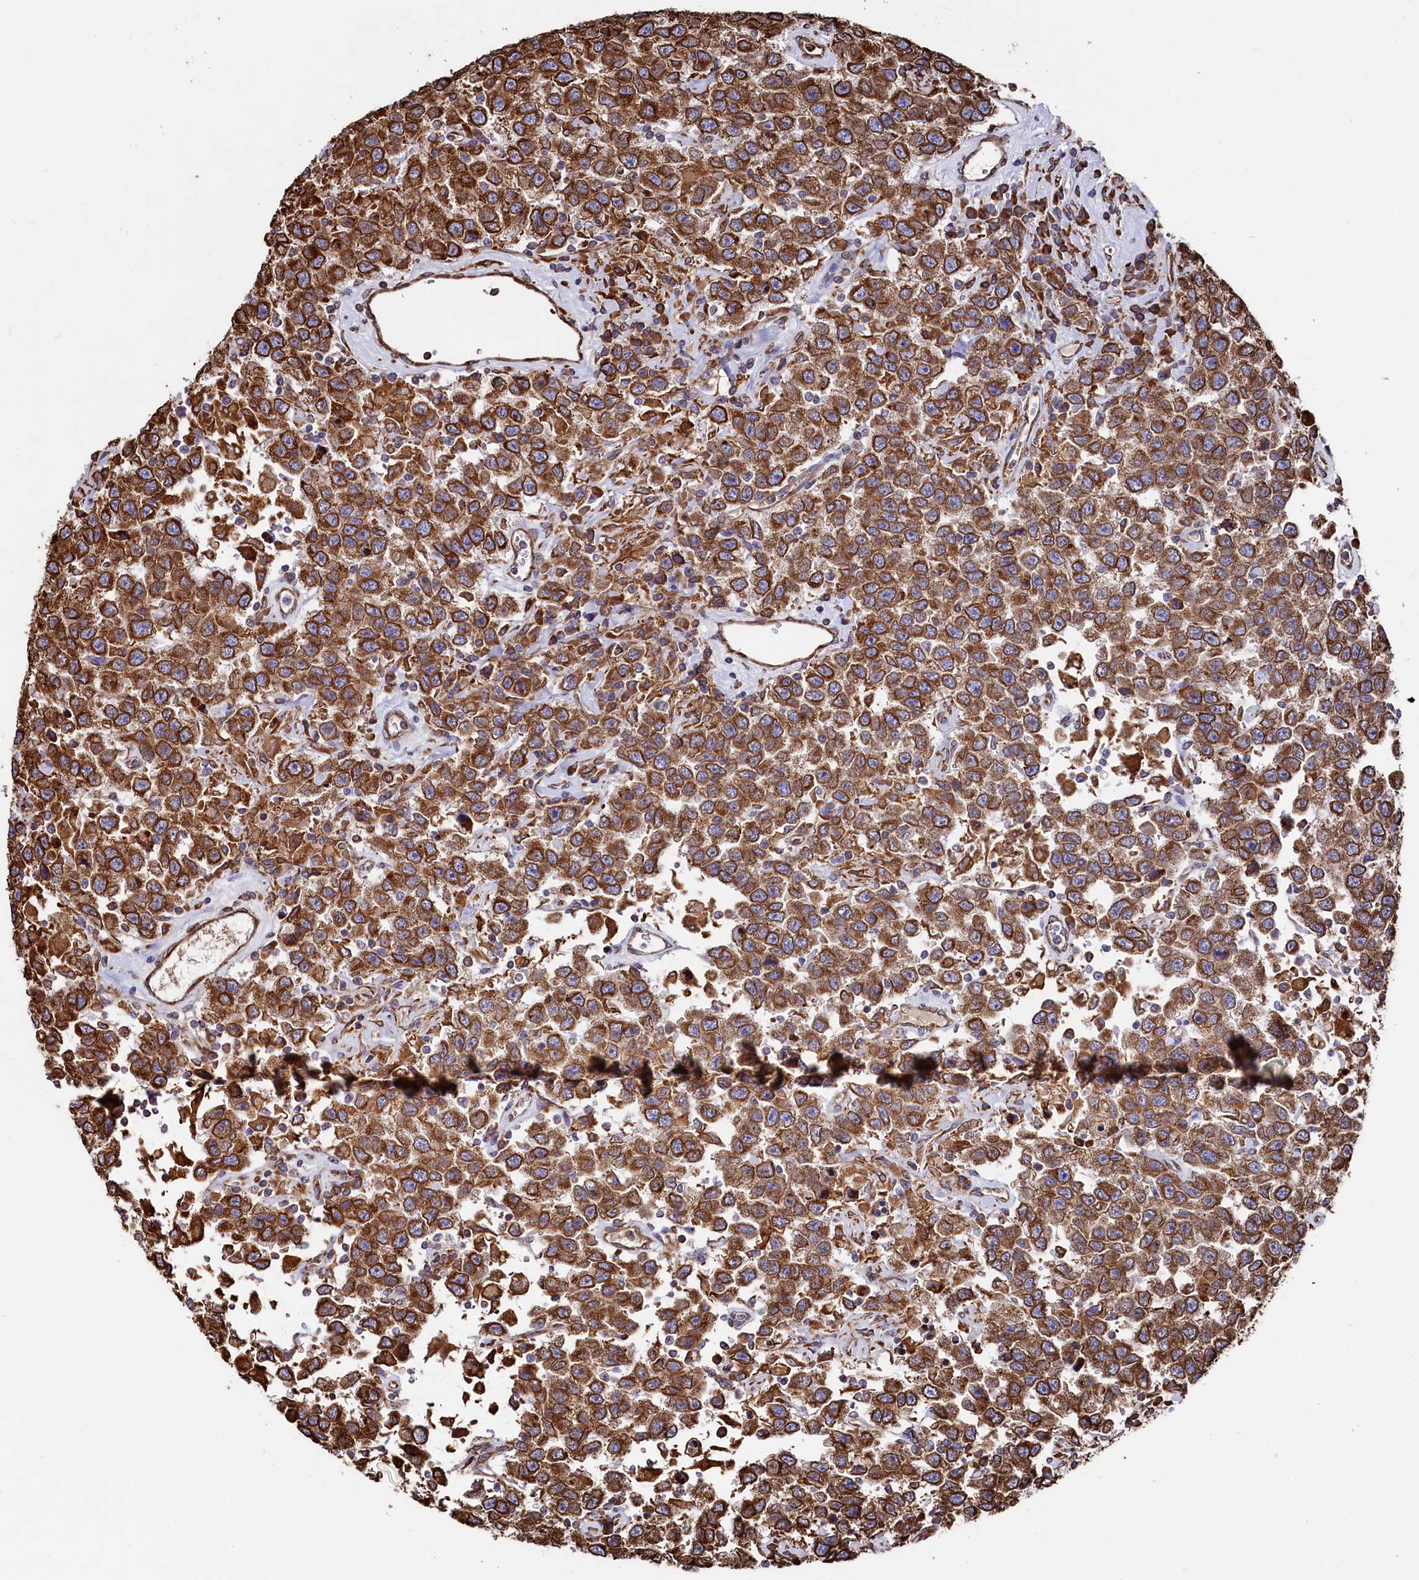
{"staining": {"intensity": "strong", "quantity": ">75%", "location": "cytoplasmic/membranous"}, "tissue": "testis cancer", "cell_type": "Tumor cells", "image_type": "cancer", "snomed": [{"axis": "morphology", "description": "Seminoma, NOS"}, {"axis": "topography", "description": "Testis"}], "caption": "Immunohistochemistry micrograph of neoplastic tissue: testis cancer (seminoma) stained using immunohistochemistry displays high levels of strong protein expression localized specifically in the cytoplasmic/membranous of tumor cells, appearing as a cytoplasmic/membranous brown color.", "gene": "NEURL1B", "patient": {"sex": "male", "age": 41}}